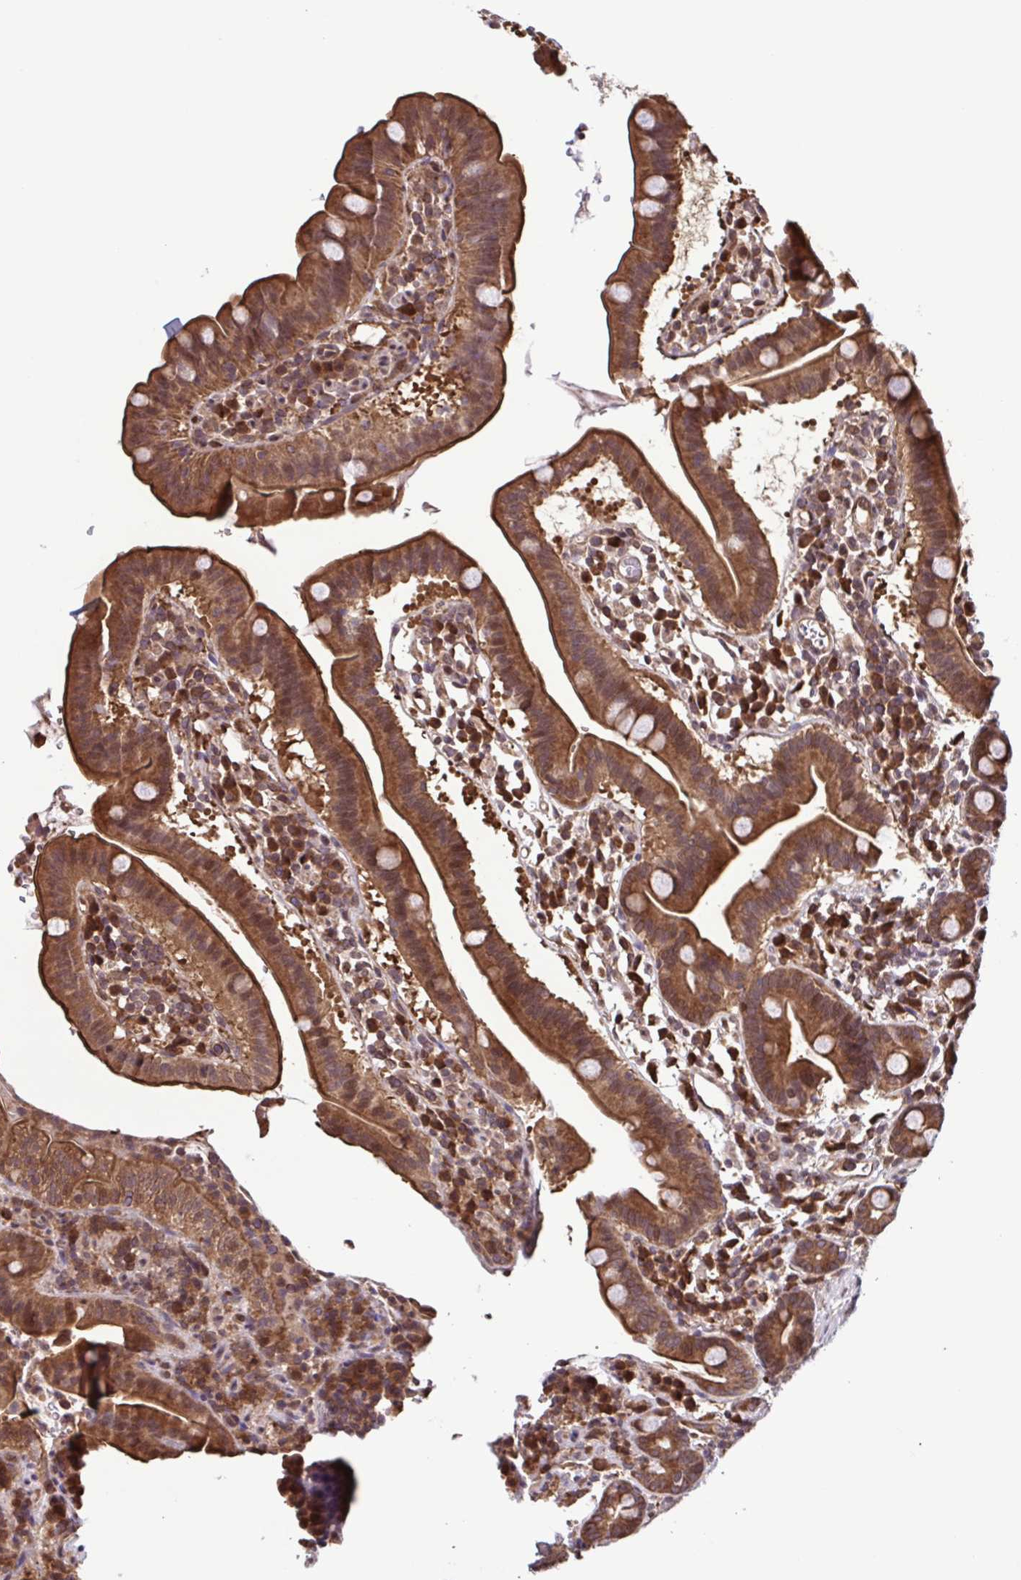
{"staining": {"intensity": "moderate", "quantity": ">75%", "location": "cytoplasmic/membranous"}, "tissue": "small intestine", "cell_type": "Glandular cells", "image_type": "normal", "snomed": [{"axis": "morphology", "description": "Normal tissue, NOS"}, {"axis": "topography", "description": "Small intestine"}], "caption": "Glandular cells reveal moderate cytoplasmic/membranous expression in approximately >75% of cells in unremarkable small intestine.", "gene": "SEC63", "patient": {"sex": "male", "age": 26}}